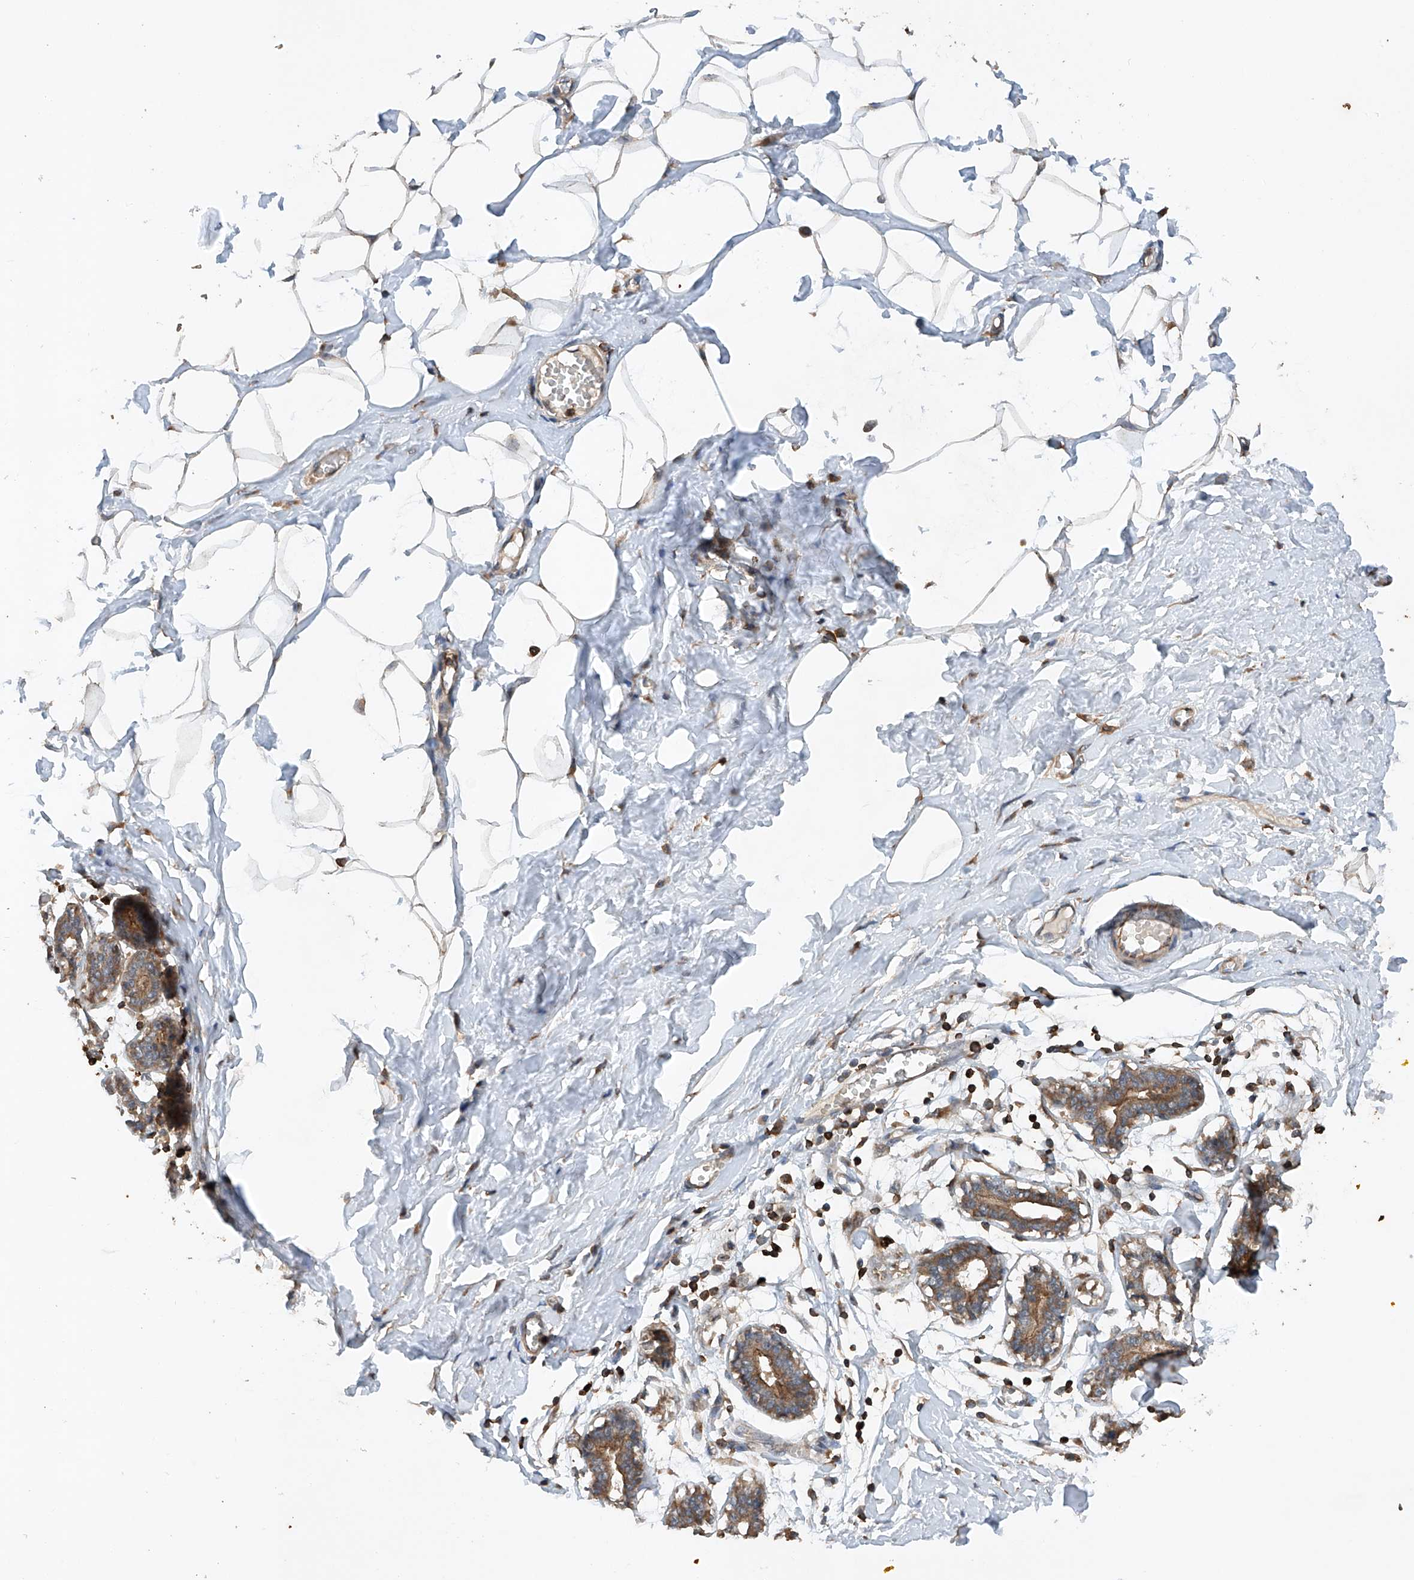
{"staining": {"intensity": "weak", "quantity": "25%-75%", "location": "cytoplasmic/membranous"}, "tissue": "breast", "cell_type": "Adipocytes", "image_type": "normal", "snomed": [{"axis": "morphology", "description": "Normal tissue, NOS"}, {"axis": "topography", "description": "Breast"}], "caption": "A brown stain highlights weak cytoplasmic/membranous expression of a protein in adipocytes of unremarkable breast.", "gene": "CEP85L", "patient": {"sex": "female", "age": 27}}